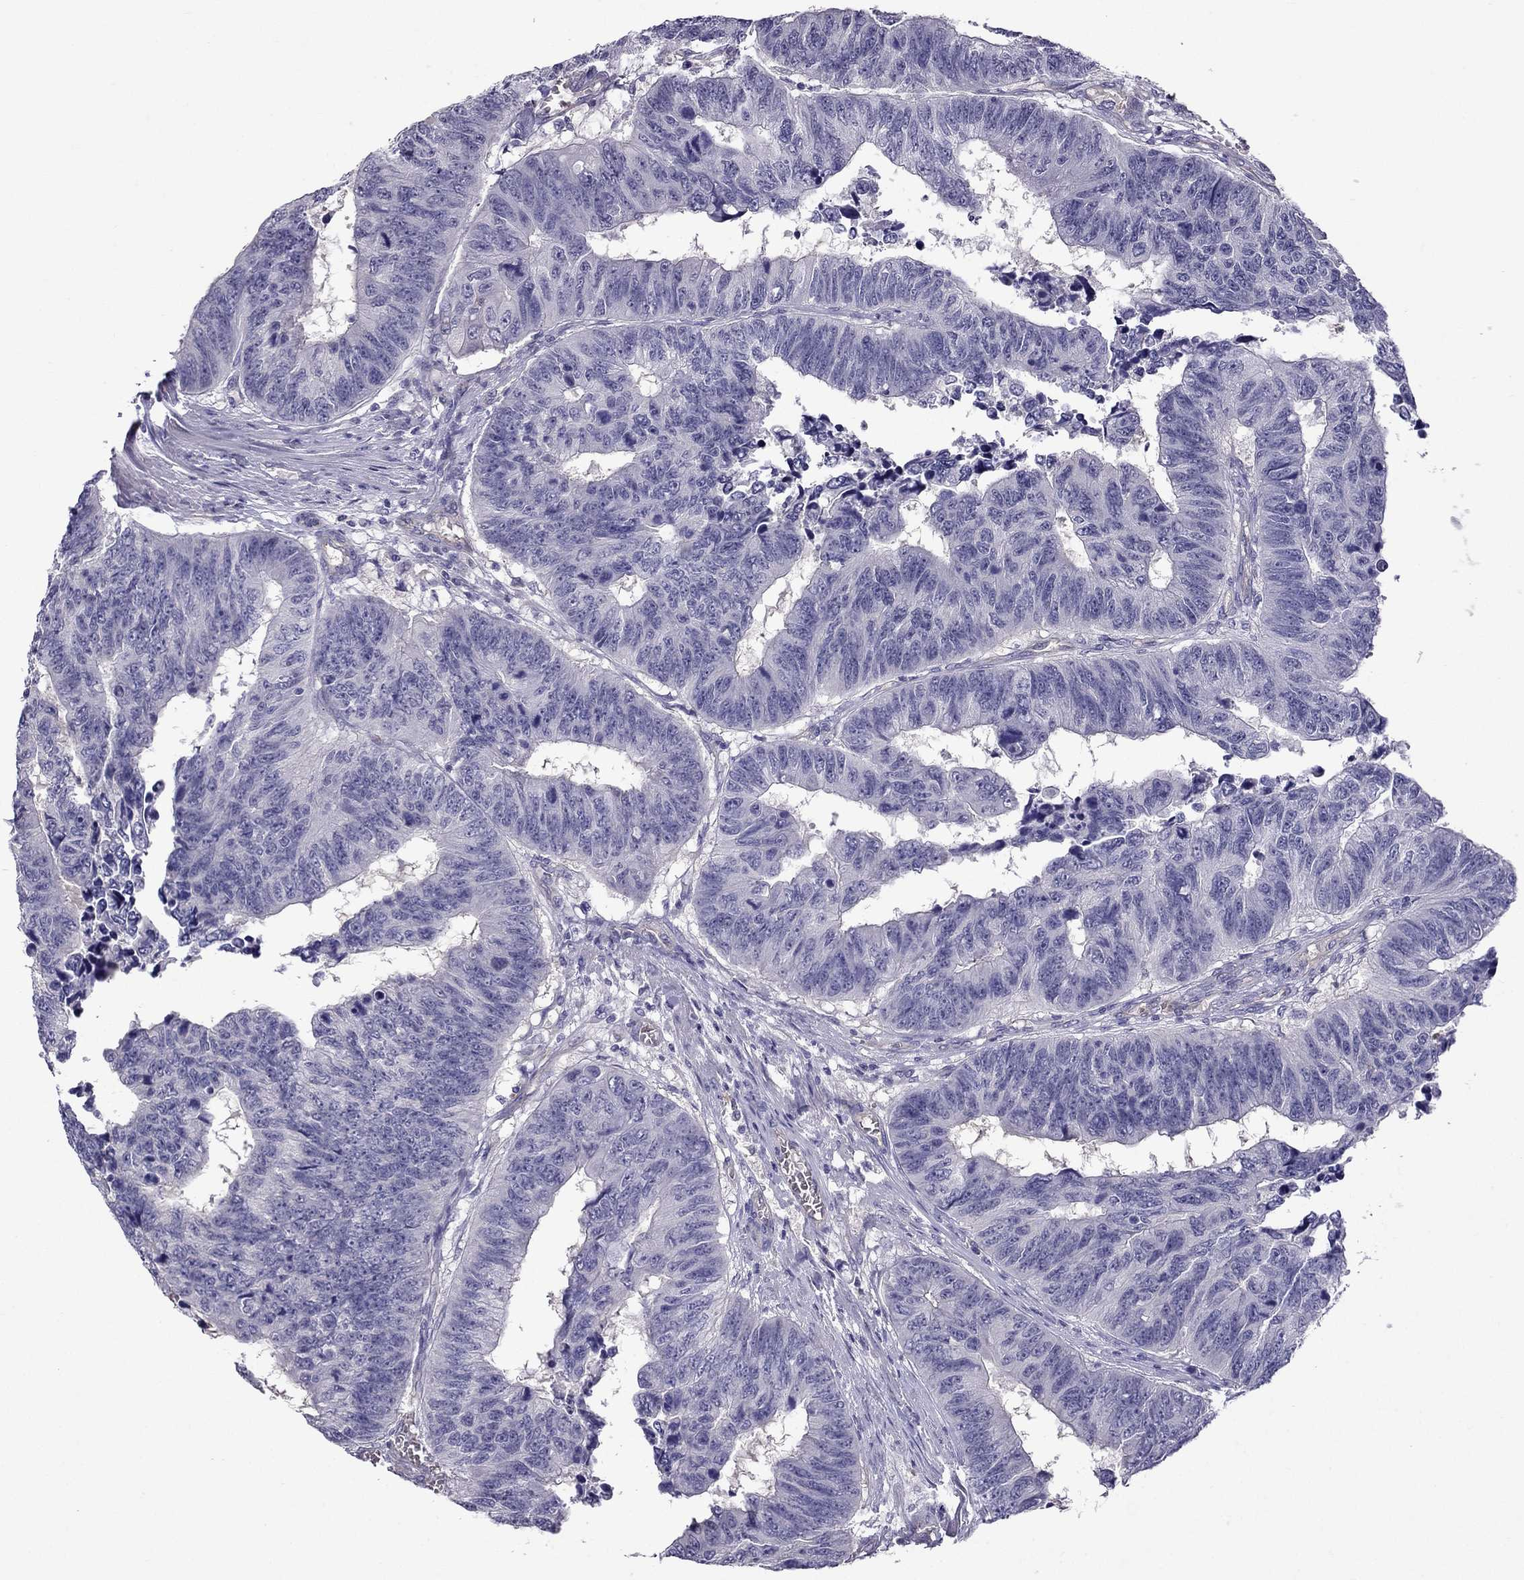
{"staining": {"intensity": "negative", "quantity": "none", "location": "none"}, "tissue": "colorectal cancer", "cell_type": "Tumor cells", "image_type": "cancer", "snomed": [{"axis": "morphology", "description": "Adenocarcinoma, NOS"}, {"axis": "topography", "description": "Rectum"}], "caption": "IHC of adenocarcinoma (colorectal) reveals no positivity in tumor cells.", "gene": "STOML3", "patient": {"sex": "female", "age": 85}}